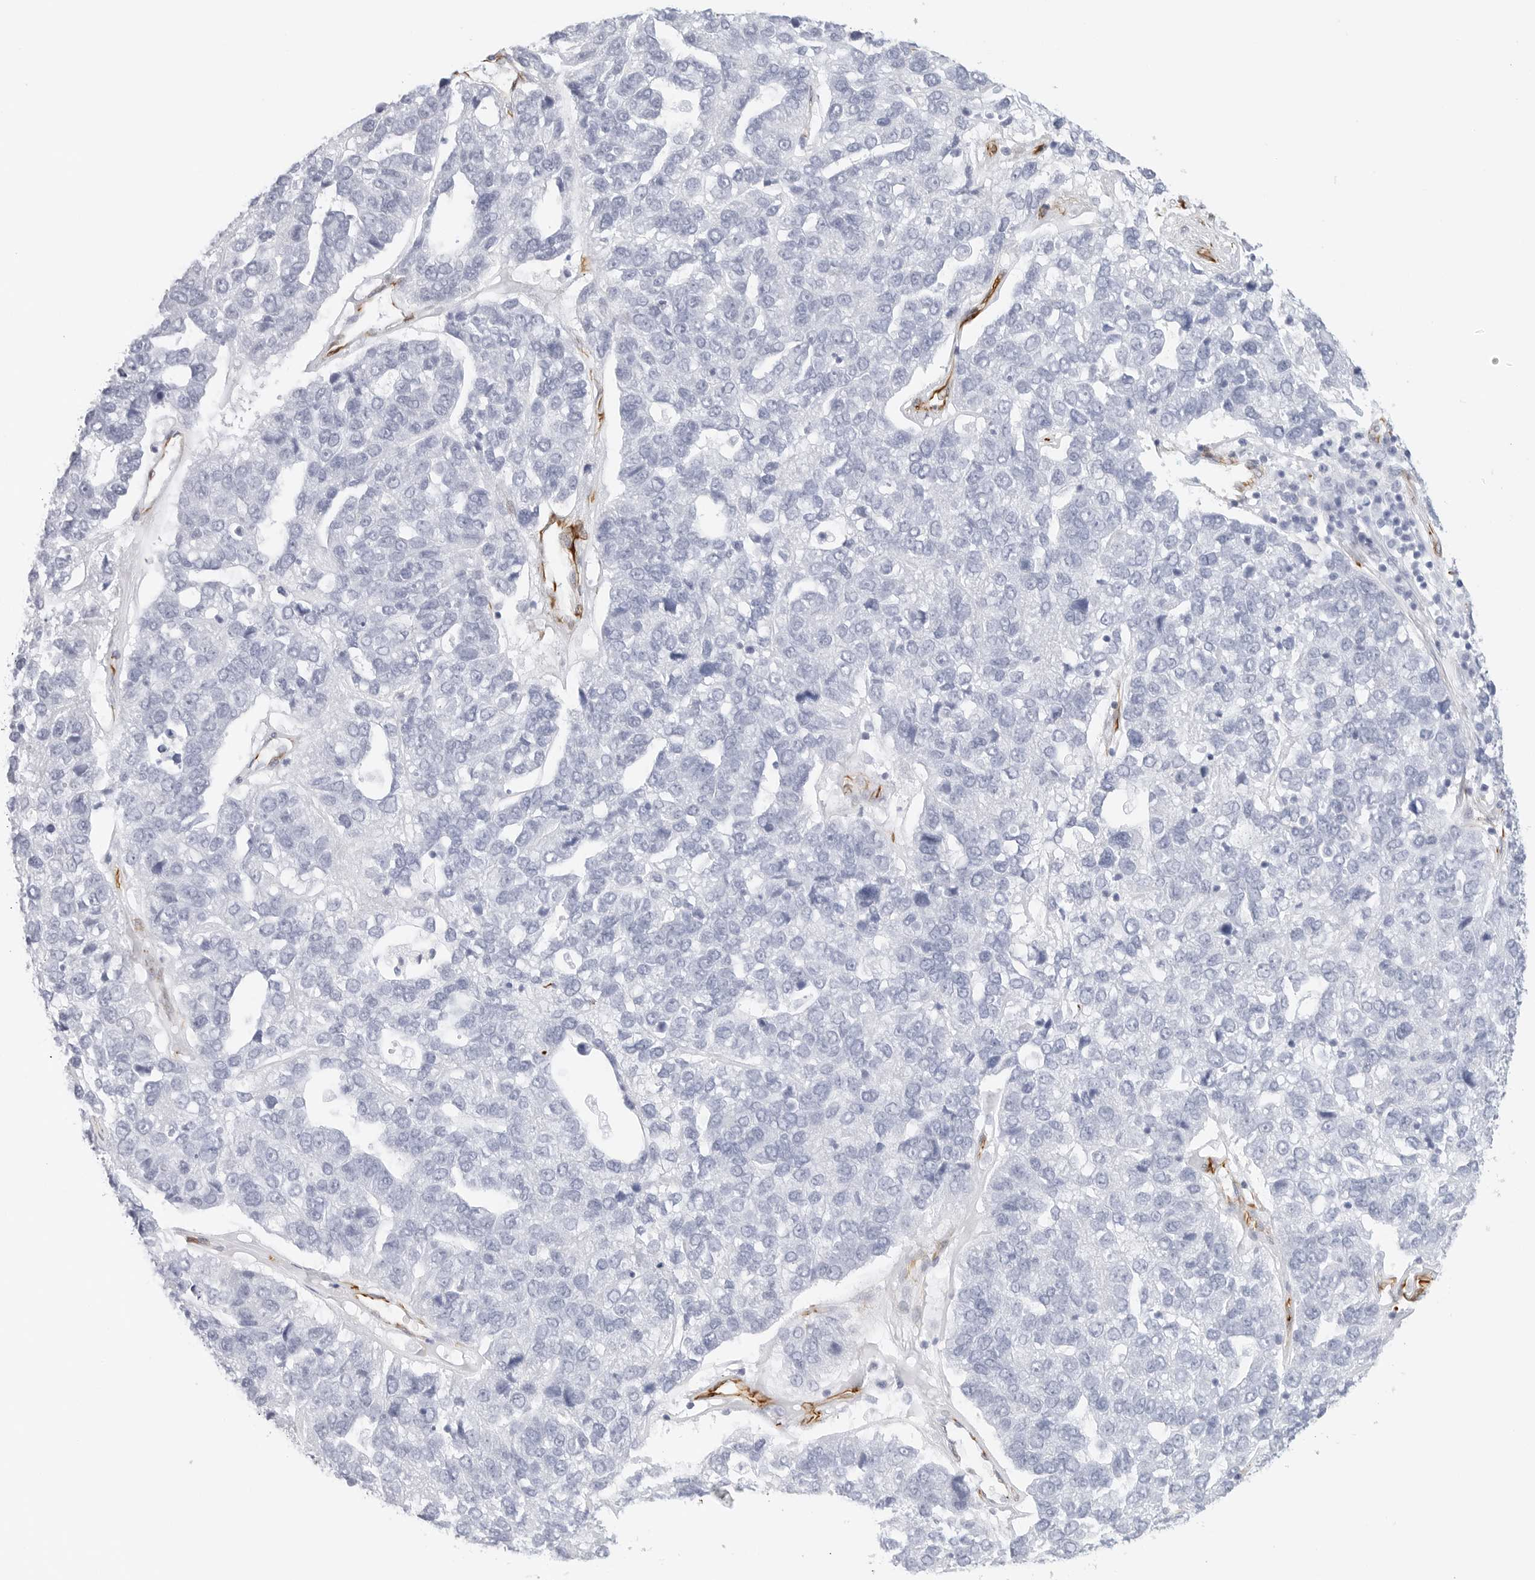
{"staining": {"intensity": "negative", "quantity": "none", "location": "none"}, "tissue": "pancreatic cancer", "cell_type": "Tumor cells", "image_type": "cancer", "snomed": [{"axis": "morphology", "description": "Adenocarcinoma, NOS"}, {"axis": "topography", "description": "Pancreas"}], "caption": "This is an immunohistochemistry image of adenocarcinoma (pancreatic). There is no expression in tumor cells.", "gene": "NES", "patient": {"sex": "female", "age": 61}}